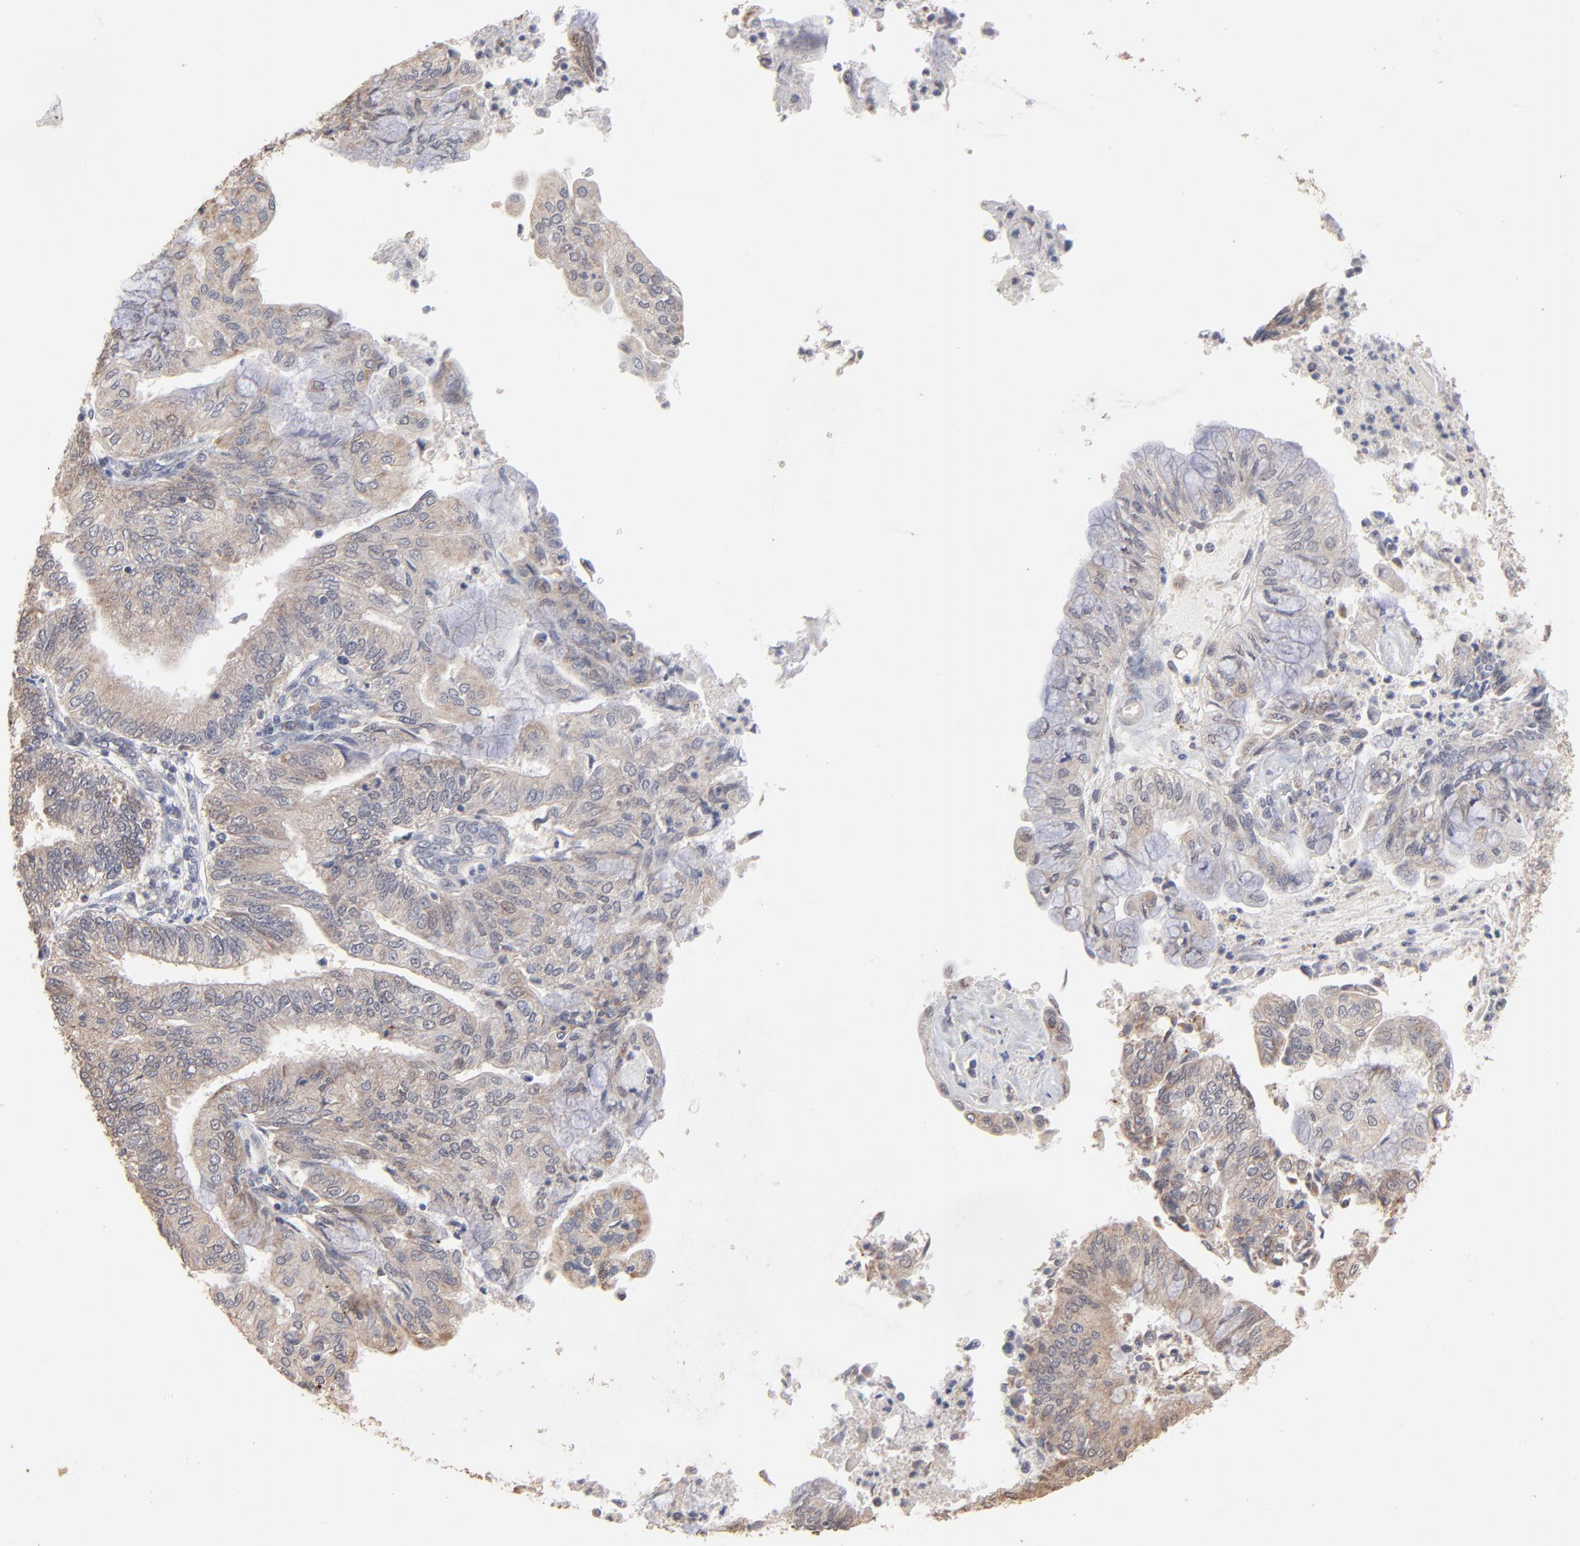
{"staining": {"intensity": "moderate", "quantity": "25%-75%", "location": "cytoplasmic/membranous"}, "tissue": "endometrial cancer", "cell_type": "Tumor cells", "image_type": "cancer", "snomed": [{"axis": "morphology", "description": "Adenocarcinoma, NOS"}, {"axis": "topography", "description": "Endometrium"}], "caption": "Endometrial adenocarcinoma tissue reveals moderate cytoplasmic/membranous staining in approximately 25%-75% of tumor cells", "gene": "MSL2", "patient": {"sex": "female", "age": 59}}